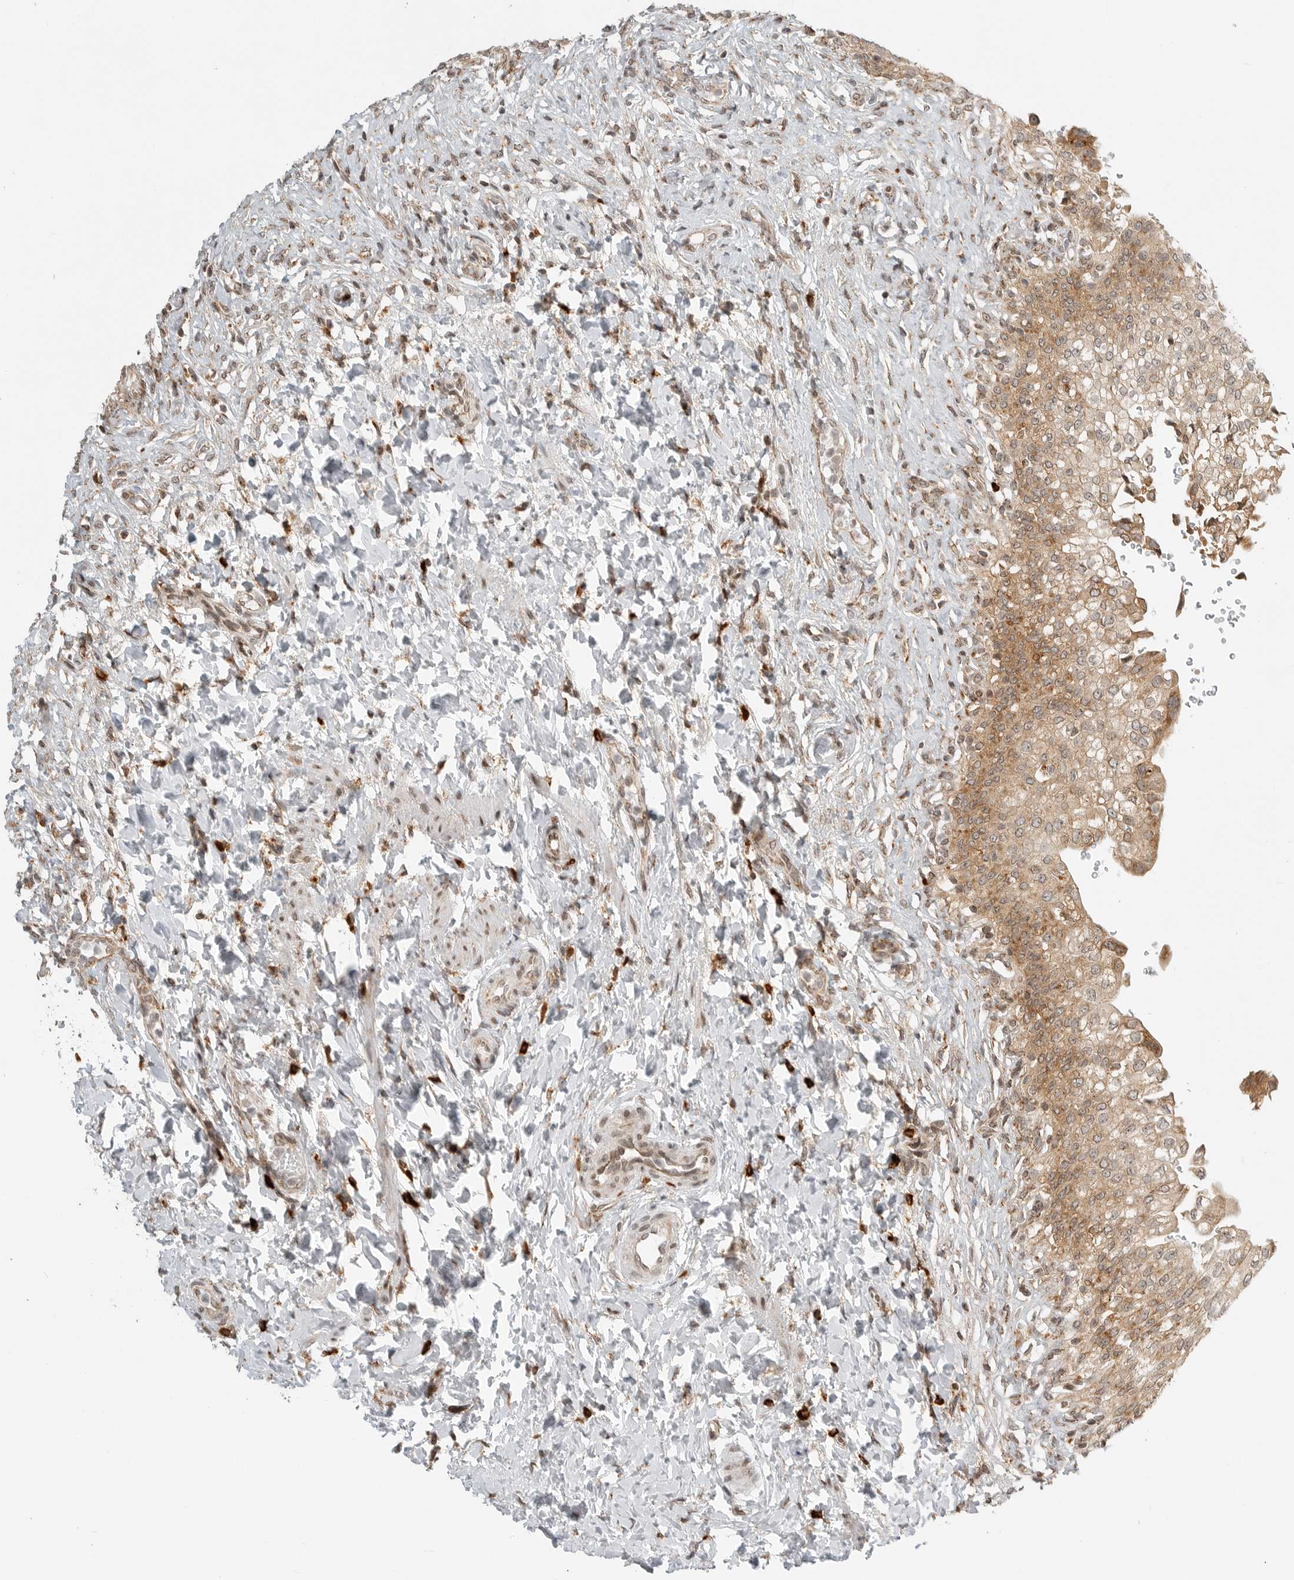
{"staining": {"intensity": "moderate", "quantity": ">75%", "location": "cytoplasmic/membranous"}, "tissue": "urinary bladder", "cell_type": "Urothelial cells", "image_type": "normal", "snomed": [{"axis": "morphology", "description": "Urothelial carcinoma, High grade"}, {"axis": "topography", "description": "Urinary bladder"}], "caption": "Immunohistochemistry (IHC) of benign human urinary bladder reveals medium levels of moderate cytoplasmic/membranous expression in about >75% of urothelial cells. Nuclei are stained in blue.", "gene": "IDUA", "patient": {"sex": "male", "age": 46}}